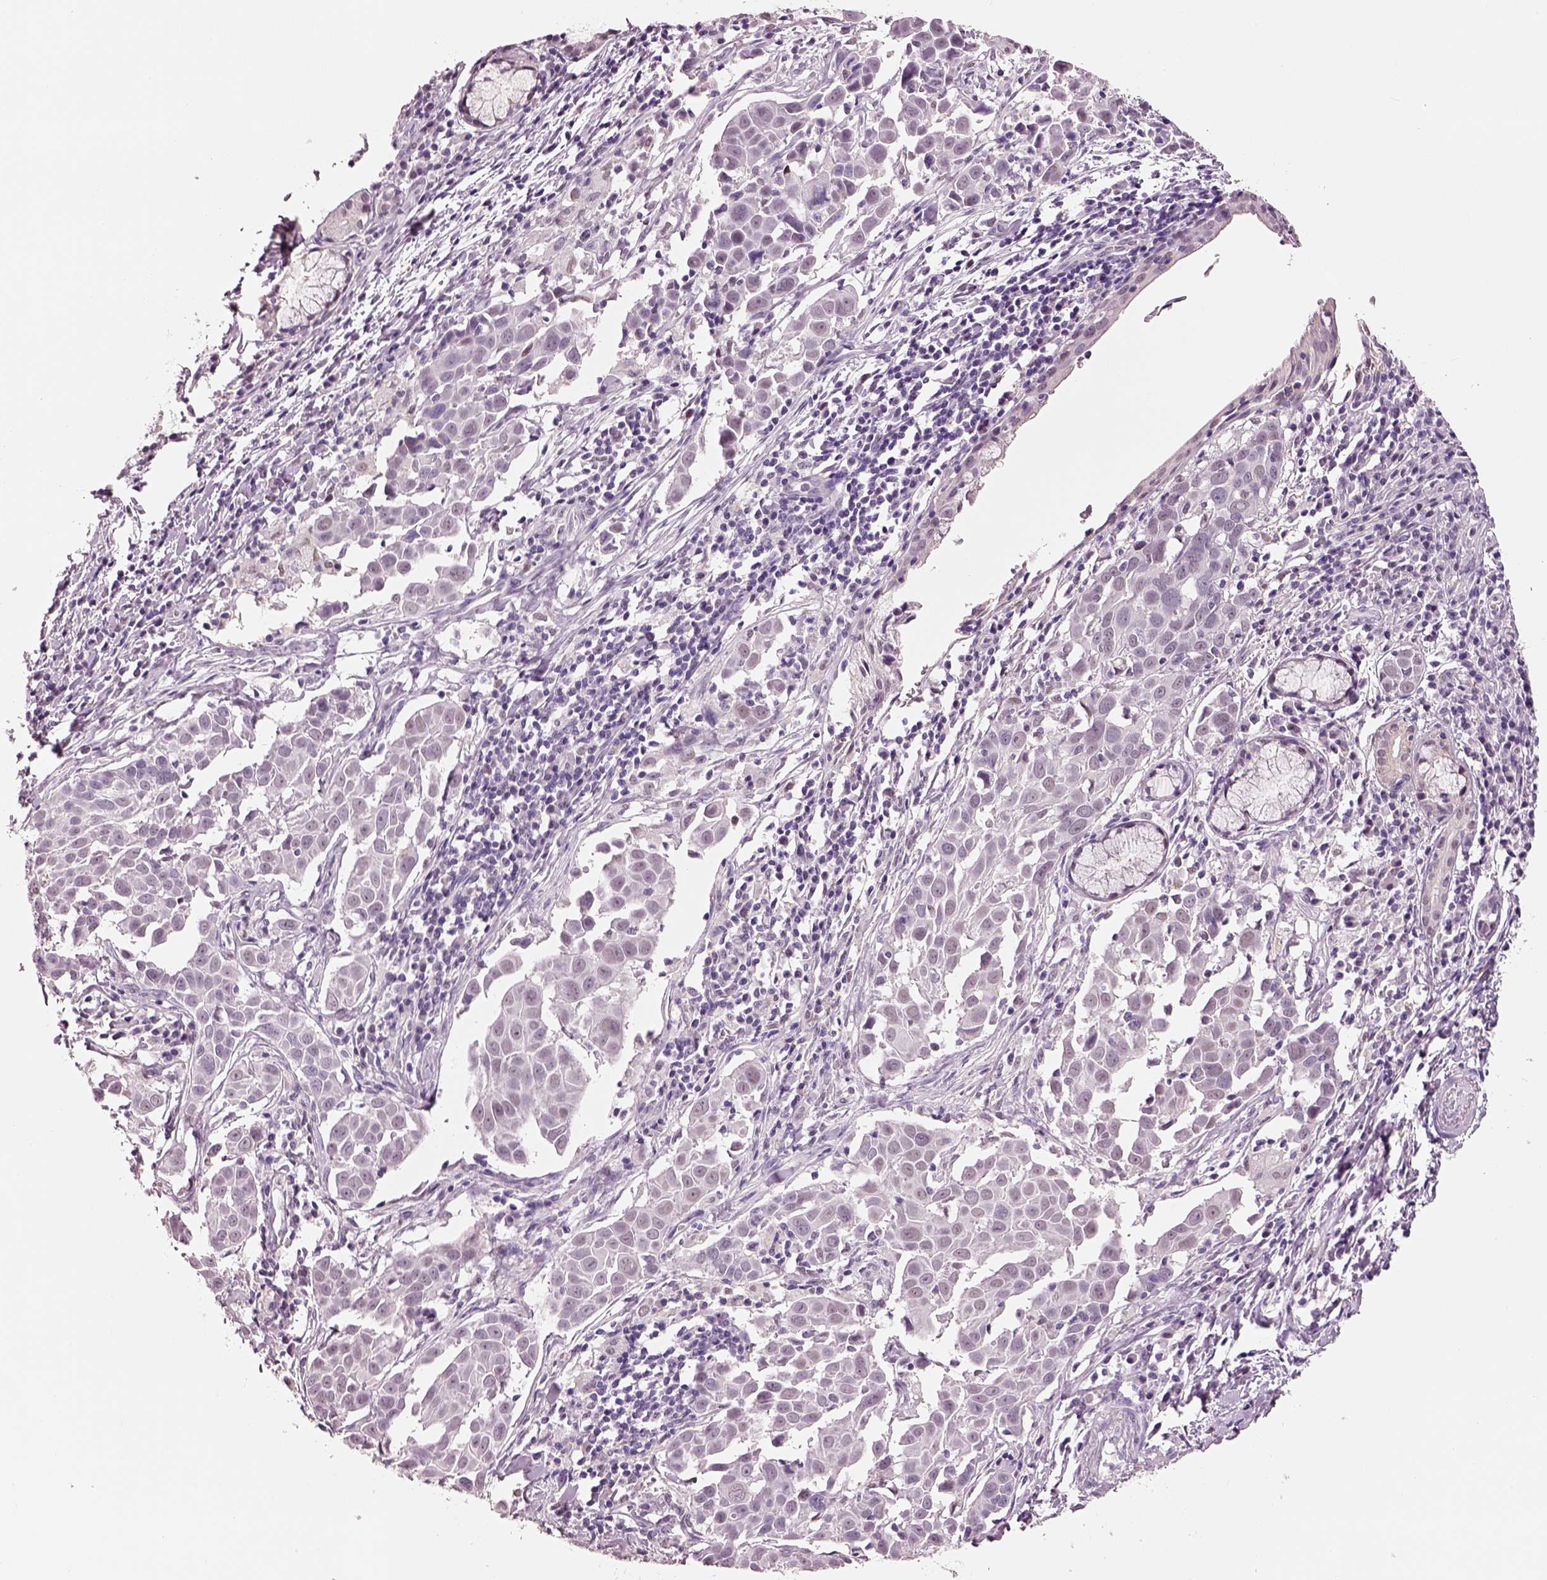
{"staining": {"intensity": "moderate", "quantity": "<25%", "location": "cytoplasmic/membranous"}, "tissue": "lung cancer", "cell_type": "Tumor cells", "image_type": "cancer", "snomed": [{"axis": "morphology", "description": "Squamous cell carcinoma, NOS"}, {"axis": "topography", "description": "Lung"}], "caption": "This photomicrograph shows immunohistochemistry staining of human lung cancer, with low moderate cytoplasmic/membranous positivity in about <25% of tumor cells.", "gene": "ELSPBP1", "patient": {"sex": "male", "age": 57}}